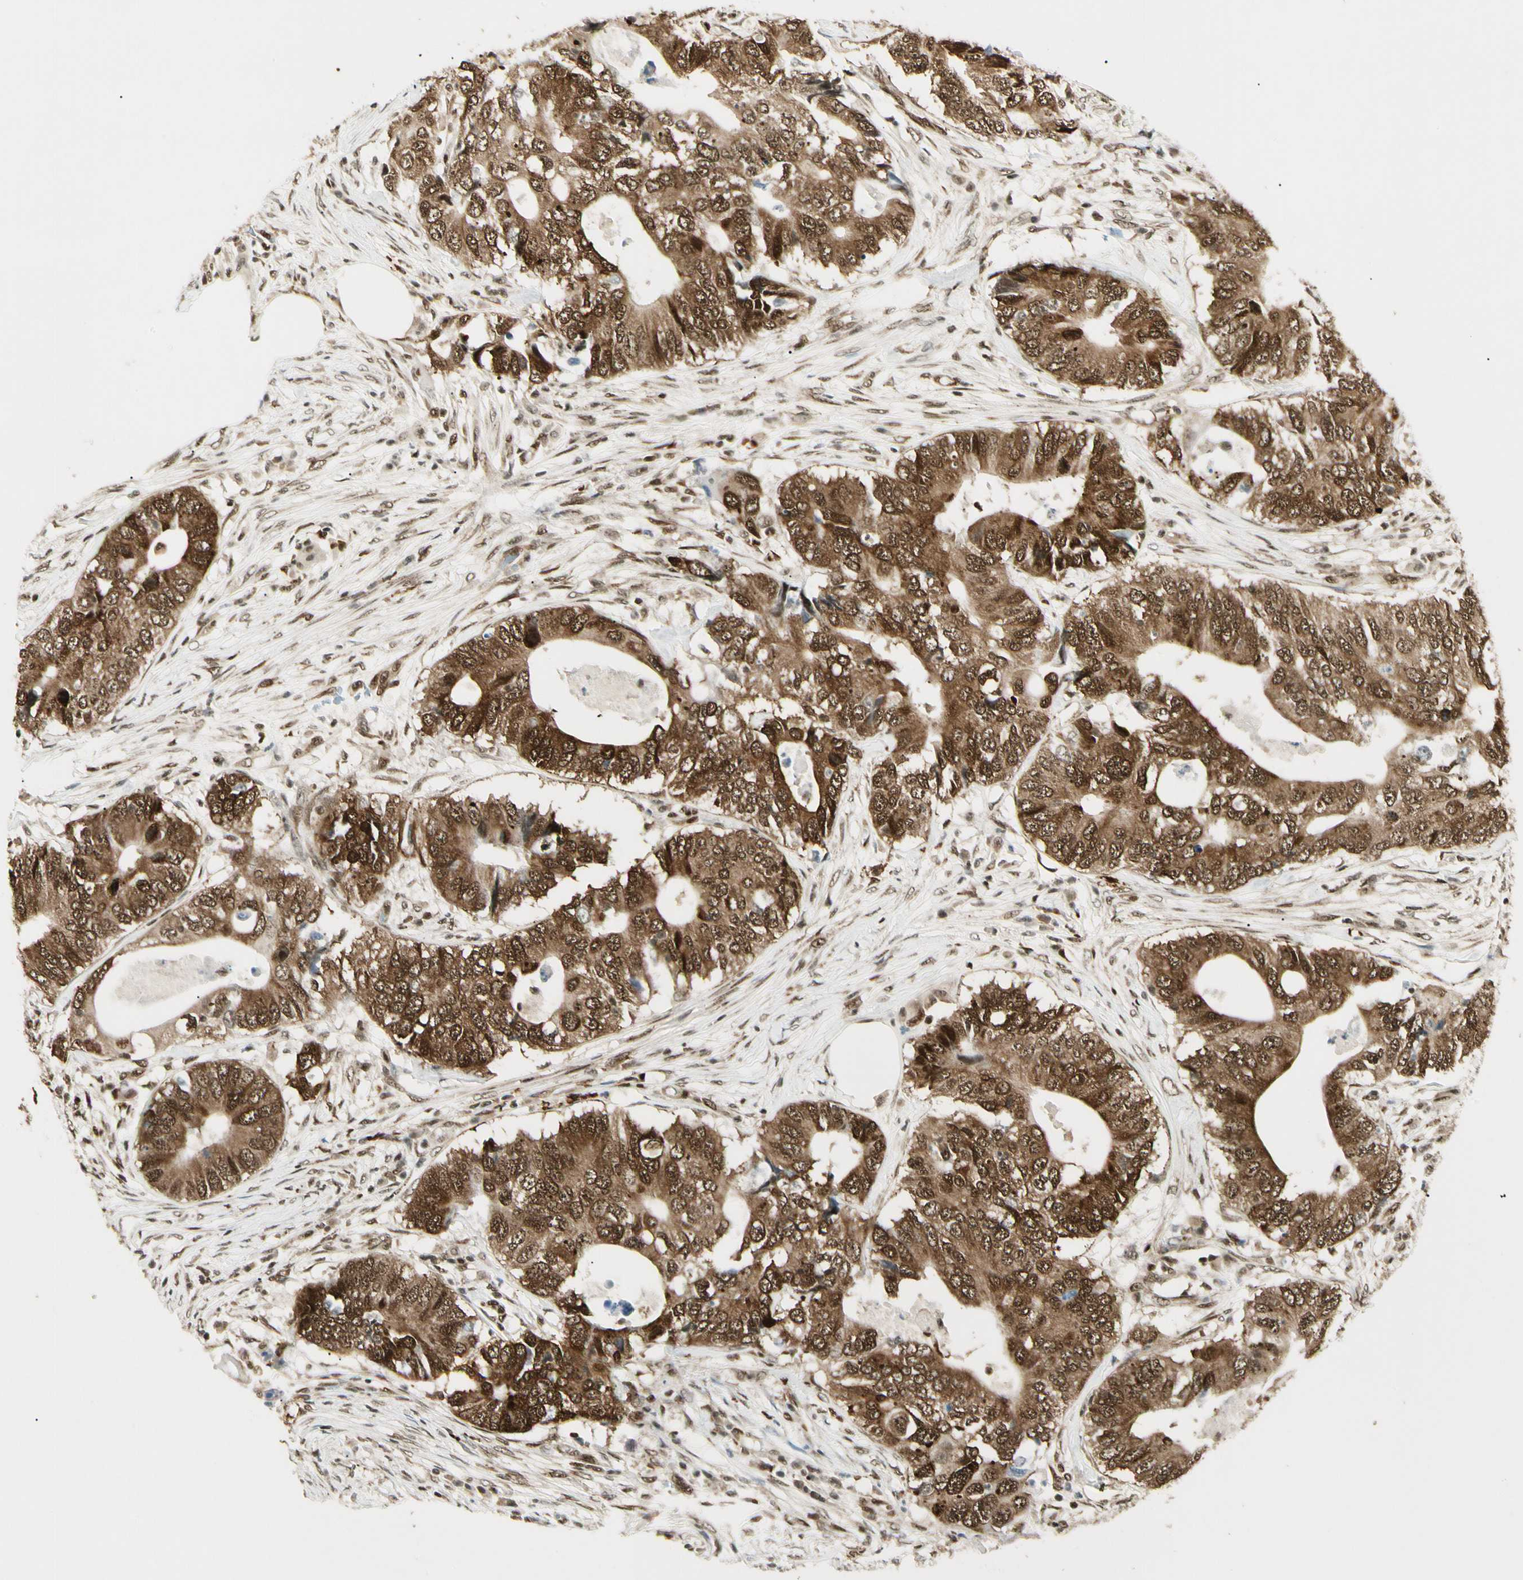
{"staining": {"intensity": "strong", "quantity": ">75%", "location": "cytoplasmic/membranous,nuclear"}, "tissue": "colorectal cancer", "cell_type": "Tumor cells", "image_type": "cancer", "snomed": [{"axis": "morphology", "description": "Adenocarcinoma, NOS"}, {"axis": "topography", "description": "Colon"}], "caption": "Immunohistochemical staining of human colorectal adenocarcinoma demonstrates high levels of strong cytoplasmic/membranous and nuclear protein positivity in approximately >75% of tumor cells.", "gene": "FUS", "patient": {"sex": "male", "age": 71}}